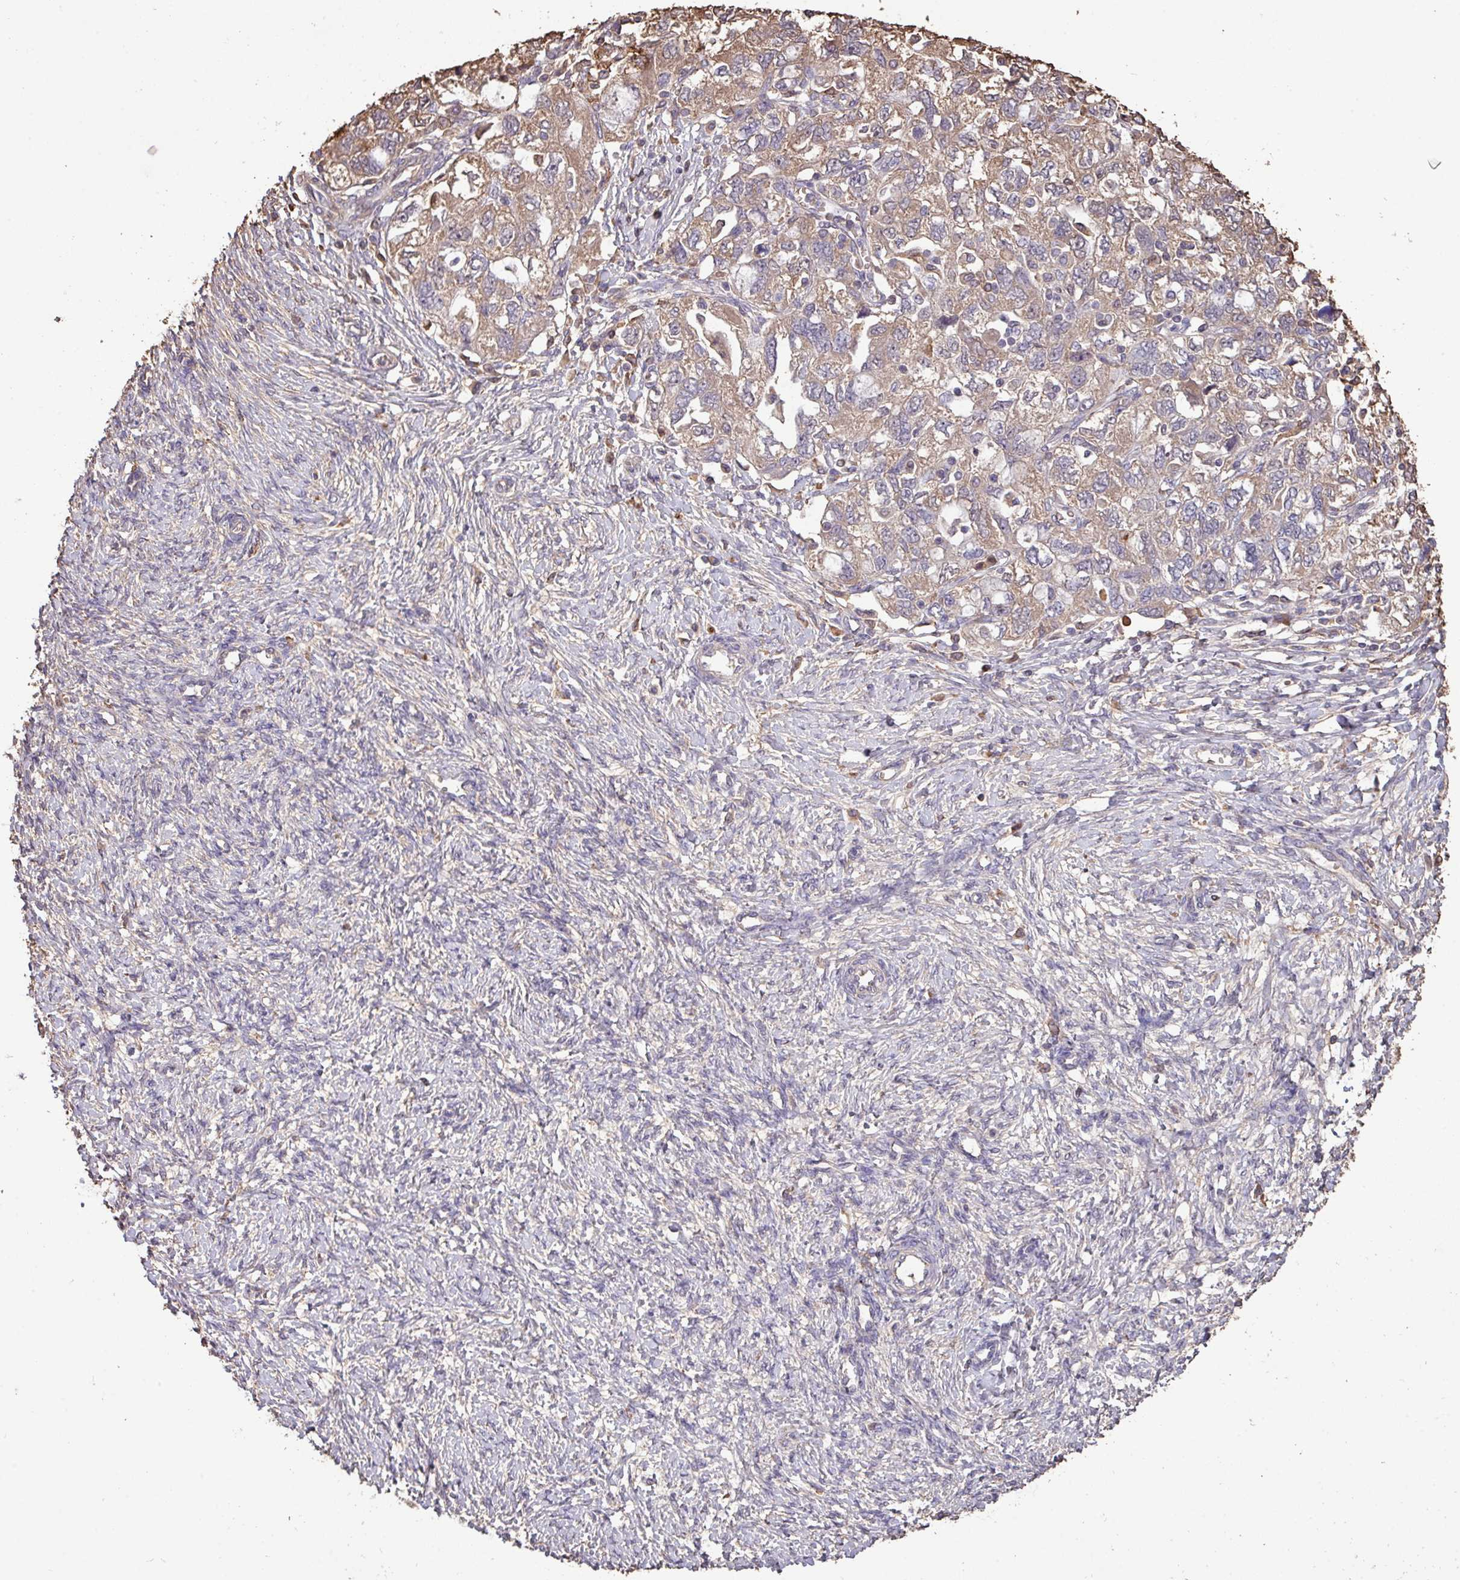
{"staining": {"intensity": "moderate", "quantity": ">75%", "location": "cytoplasmic/membranous"}, "tissue": "ovarian cancer", "cell_type": "Tumor cells", "image_type": "cancer", "snomed": [{"axis": "morphology", "description": "Carcinoma, NOS"}, {"axis": "morphology", "description": "Cystadenocarcinoma, serous, NOS"}, {"axis": "topography", "description": "Ovary"}], "caption": "A photomicrograph showing moderate cytoplasmic/membranous staining in about >75% of tumor cells in serous cystadenocarcinoma (ovarian), as visualized by brown immunohistochemical staining.", "gene": "CAMK2B", "patient": {"sex": "female", "age": 69}}